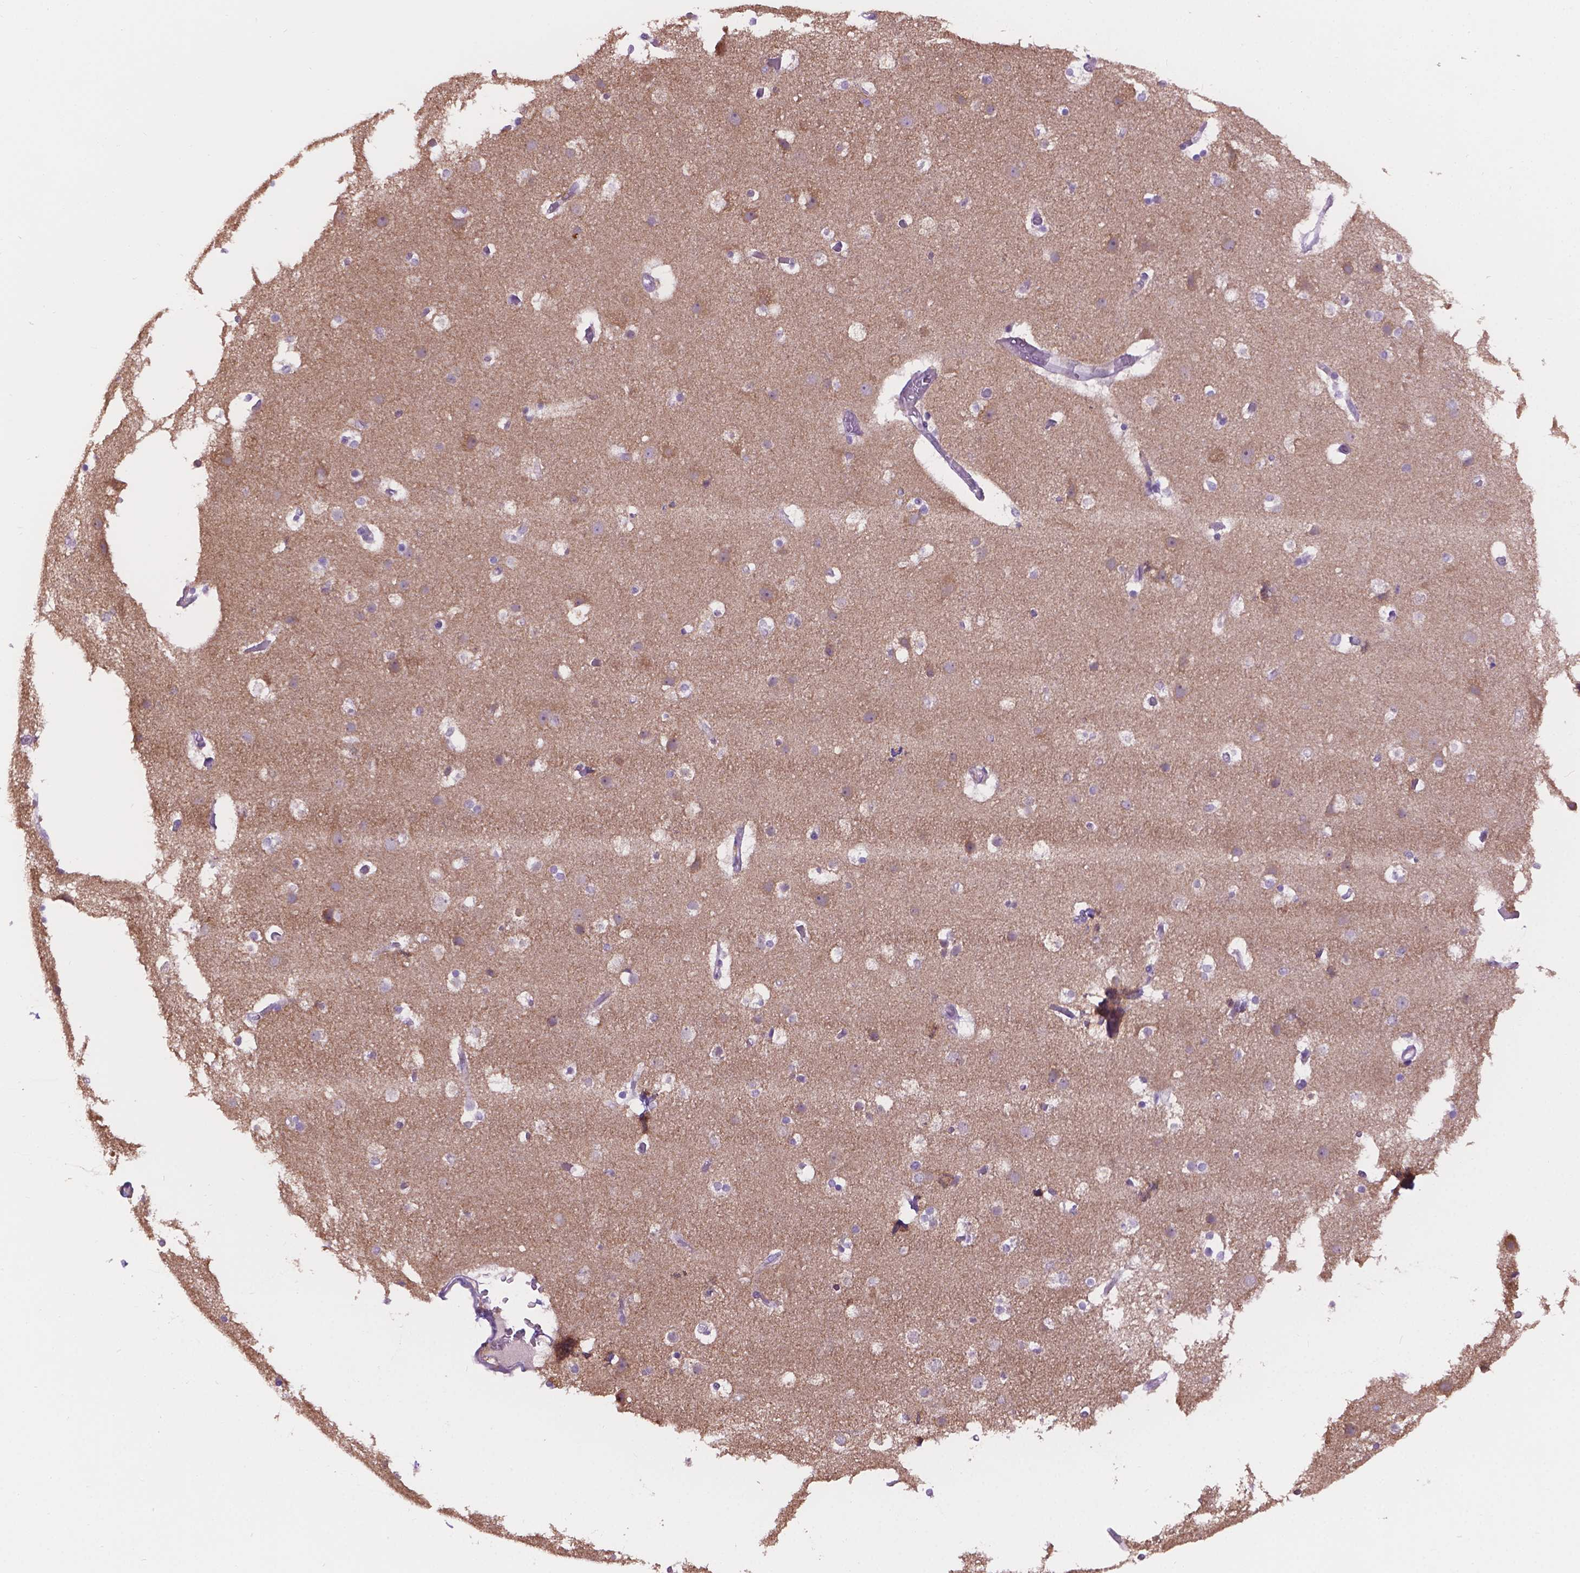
{"staining": {"intensity": "negative", "quantity": "none", "location": "none"}, "tissue": "cerebral cortex", "cell_type": "Endothelial cells", "image_type": "normal", "snomed": [{"axis": "morphology", "description": "Normal tissue, NOS"}, {"axis": "topography", "description": "Cerebral cortex"}], "caption": "High power microscopy photomicrograph of an immunohistochemistry image of unremarkable cerebral cortex, revealing no significant positivity in endothelial cells.", "gene": "CDH7", "patient": {"sex": "female", "age": 52}}